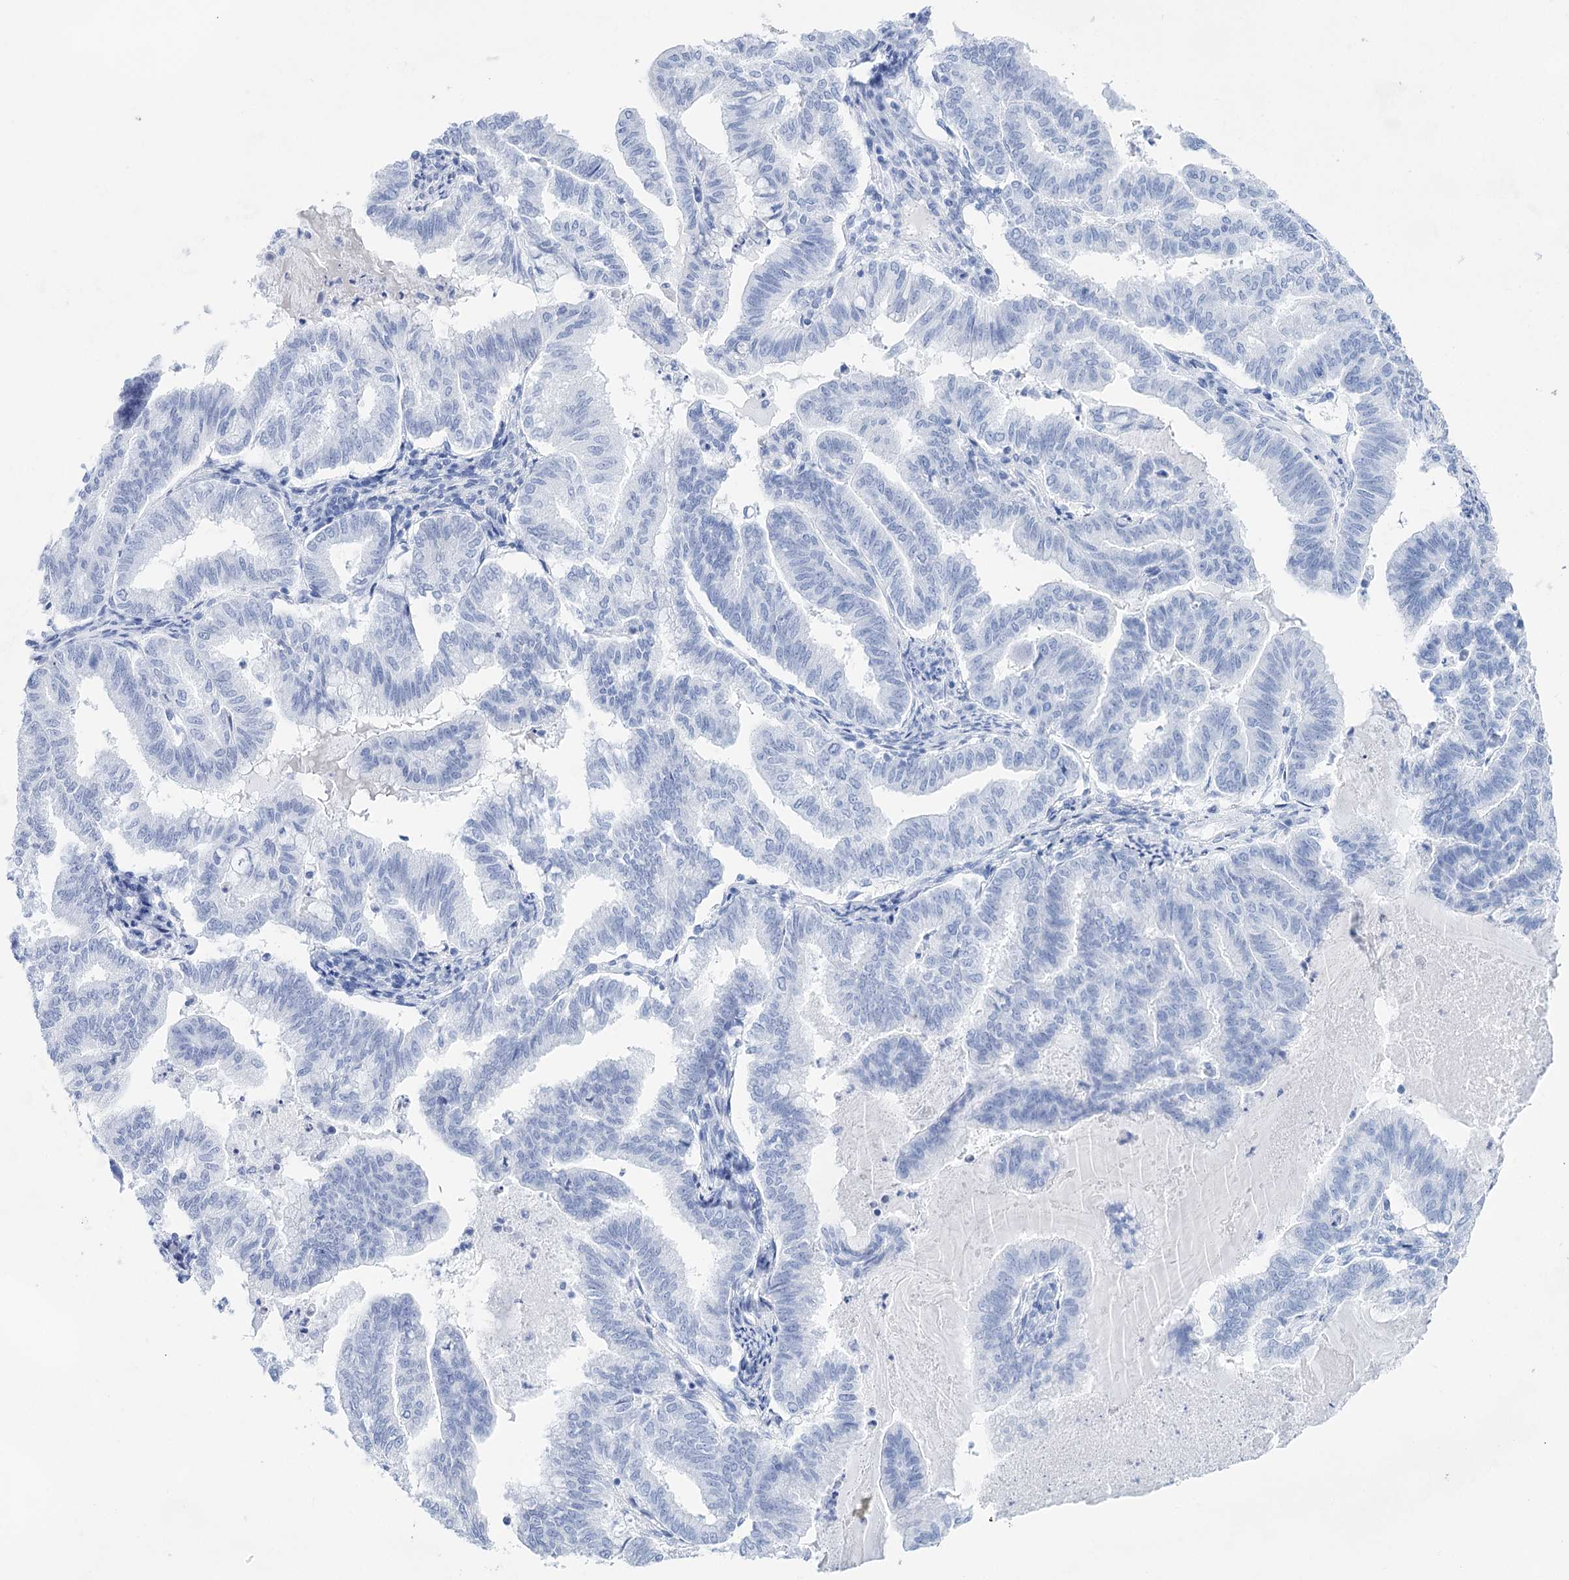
{"staining": {"intensity": "negative", "quantity": "none", "location": "none"}, "tissue": "endometrial cancer", "cell_type": "Tumor cells", "image_type": "cancer", "snomed": [{"axis": "morphology", "description": "Adenocarcinoma, NOS"}, {"axis": "topography", "description": "Endometrium"}], "caption": "Endometrial adenocarcinoma stained for a protein using immunohistochemistry displays no staining tumor cells.", "gene": "LALBA", "patient": {"sex": "female", "age": 79}}